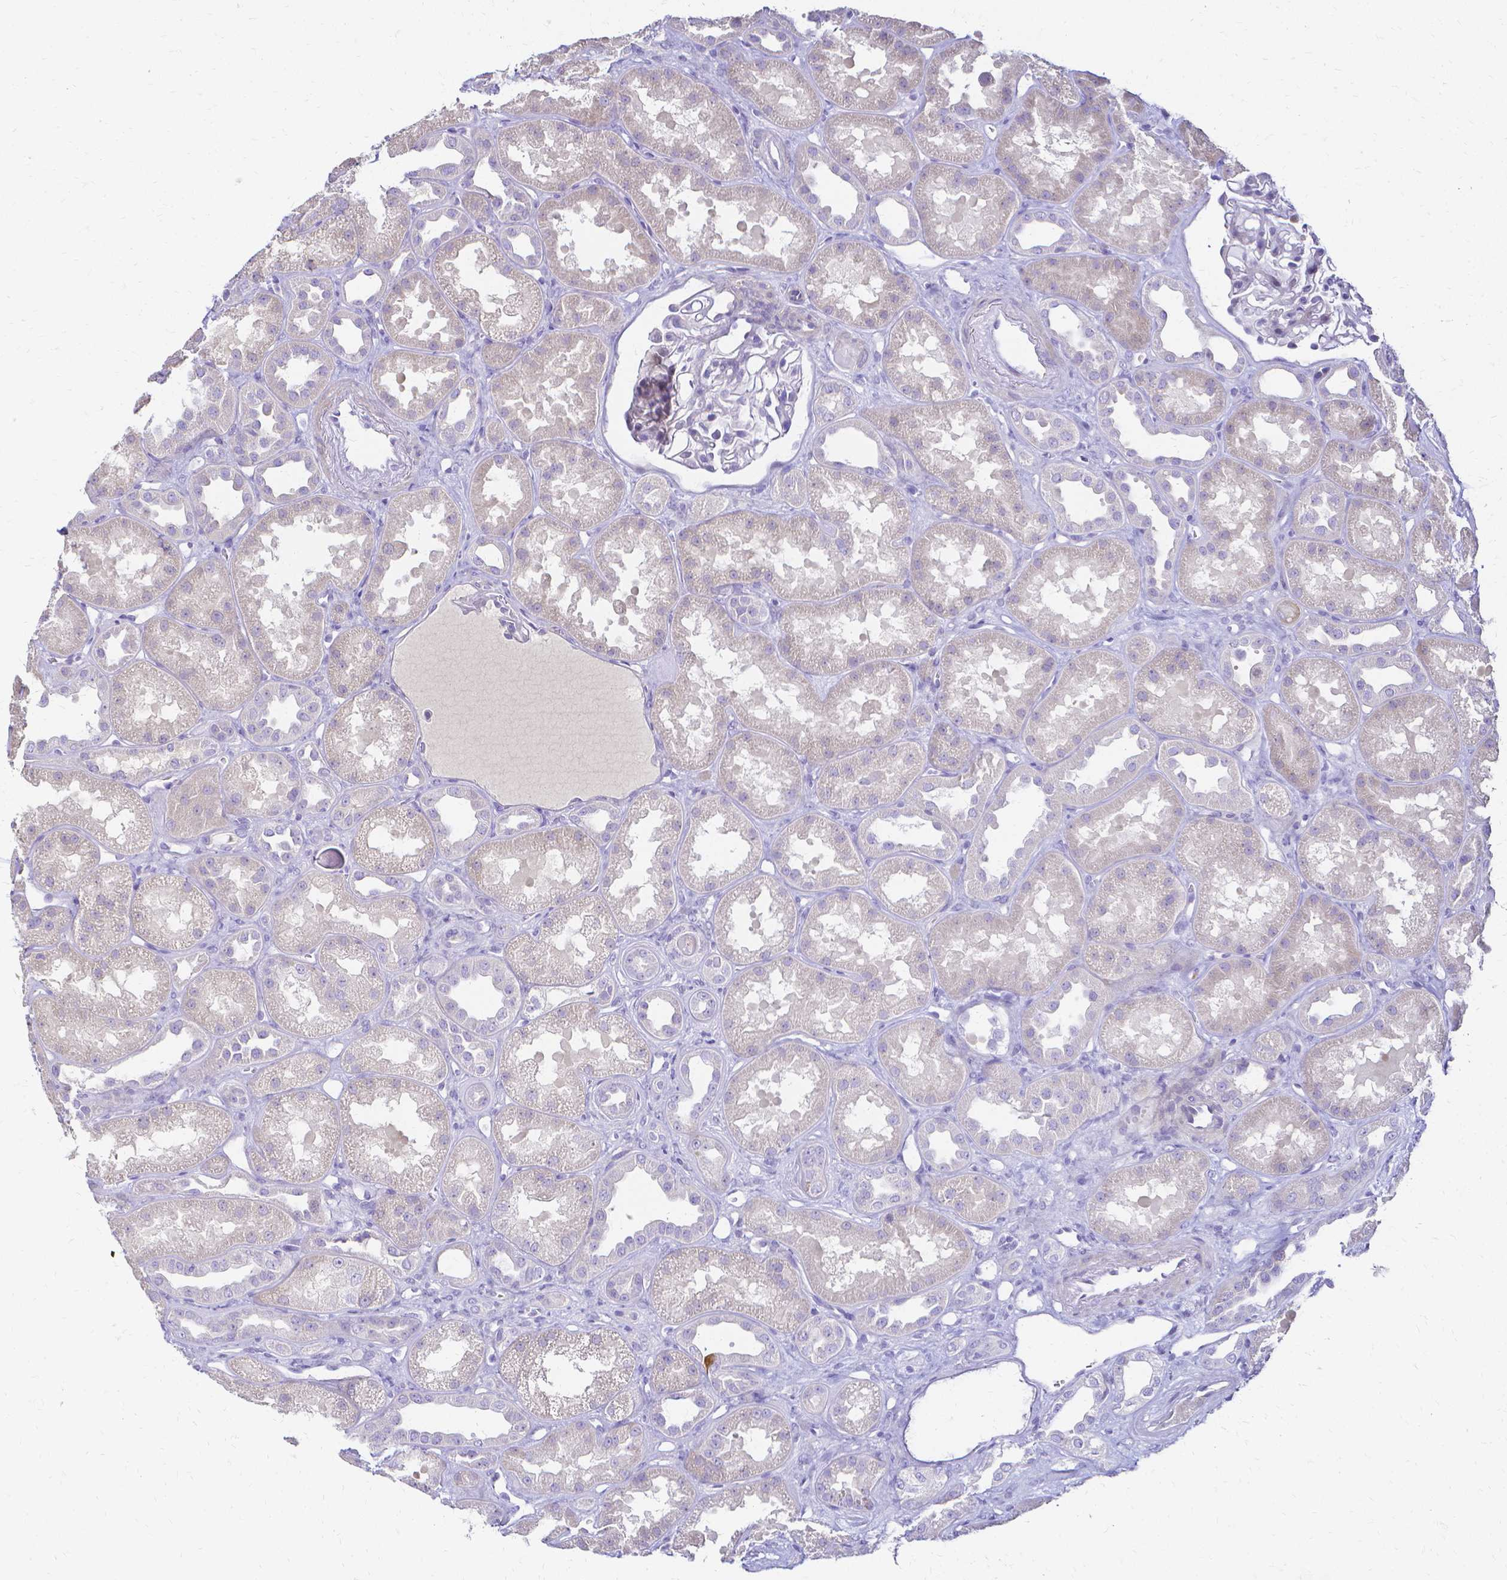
{"staining": {"intensity": "negative", "quantity": "none", "location": "none"}, "tissue": "kidney", "cell_type": "Cells in glomeruli", "image_type": "normal", "snomed": [{"axis": "morphology", "description": "Normal tissue, NOS"}, {"axis": "topography", "description": "Kidney"}], "caption": "This is an immunohistochemistry (IHC) image of benign kidney. There is no positivity in cells in glomeruli.", "gene": "CCNB1", "patient": {"sex": "male", "age": 61}}